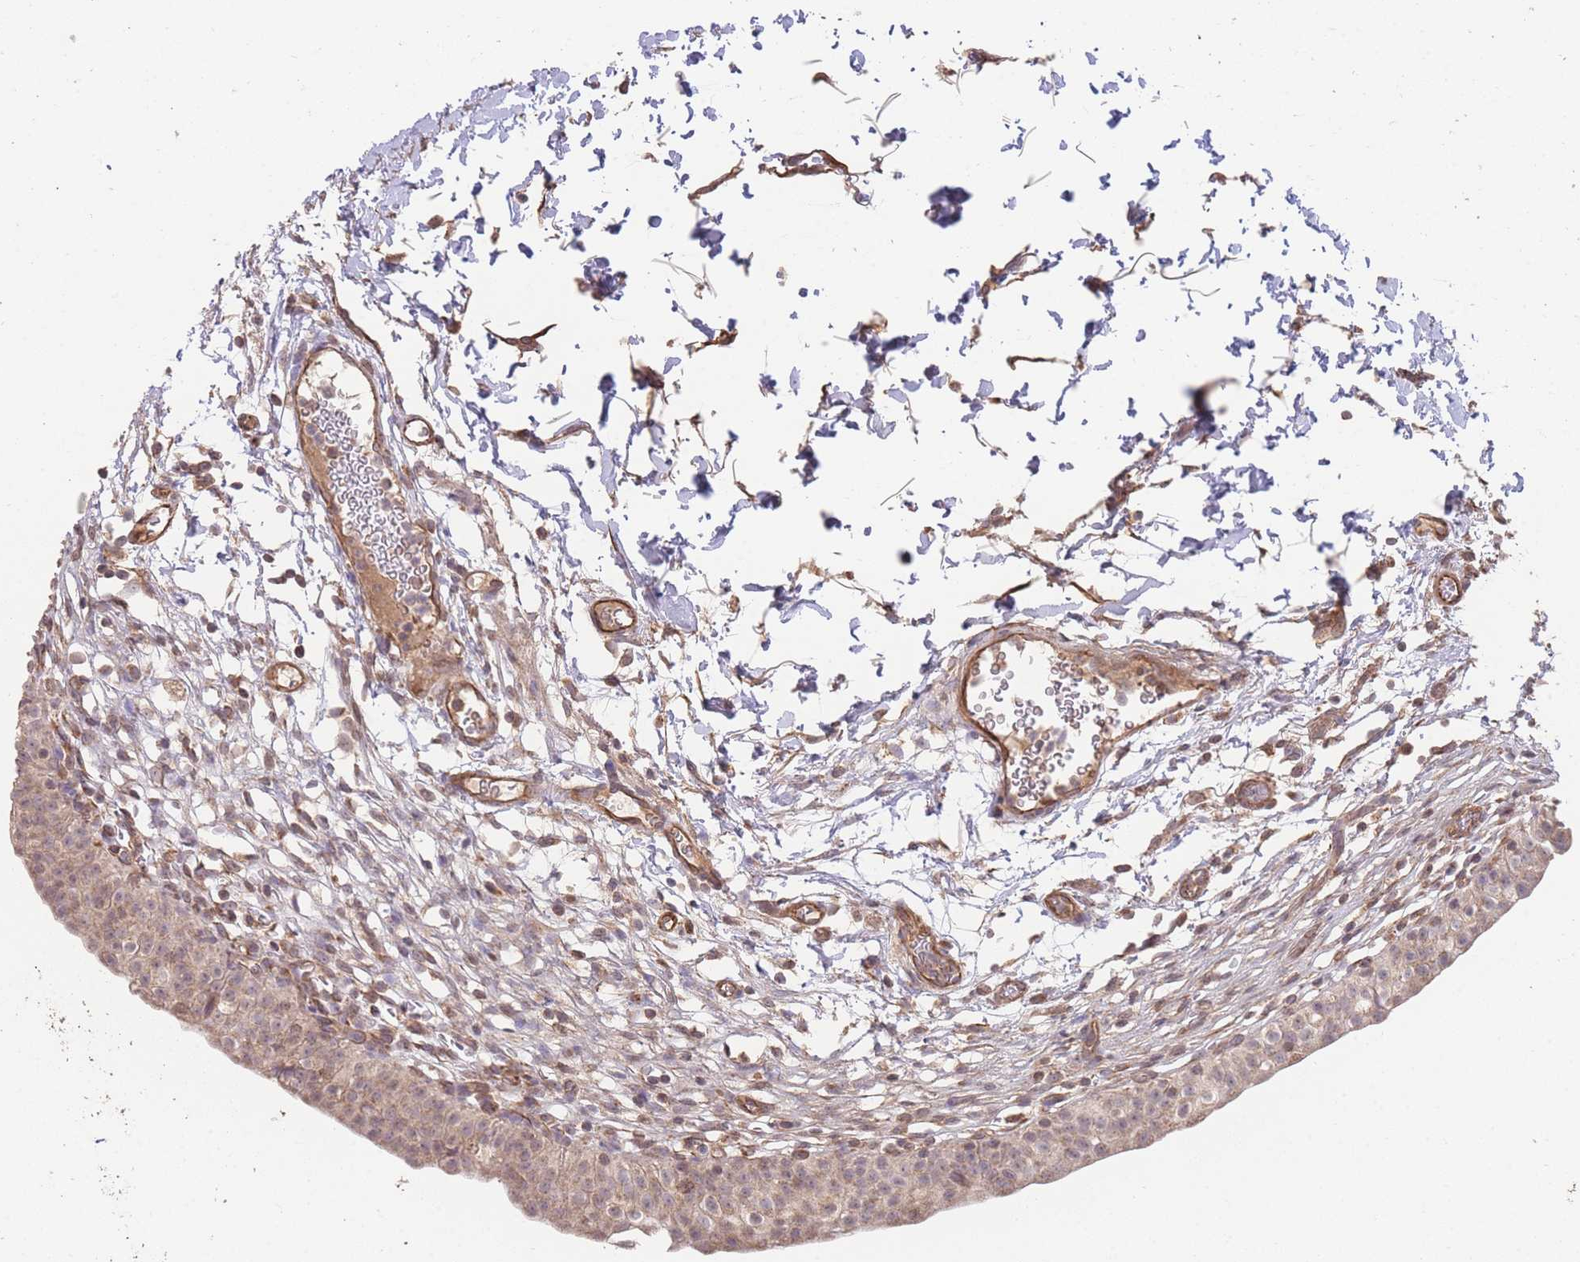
{"staining": {"intensity": "moderate", "quantity": ">75%", "location": "cytoplasmic/membranous"}, "tissue": "urinary bladder", "cell_type": "Urothelial cells", "image_type": "normal", "snomed": [{"axis": "morphology", "description": "Normal tissue, NOS"}, {"axis": "topography", "description": "Urinary bladder"}, {"axis": "topography", "description": "Peripheral nerve tissue"}], "caption": "Immunohistochemical staining of normal human urinary bladder exhibits >75% levels of moderate cytoplasmic/membranous protein expression in about >75% of urothelial cells.", "gene": "PXMP4", "patient": {"sex": "male", "age": 55}}